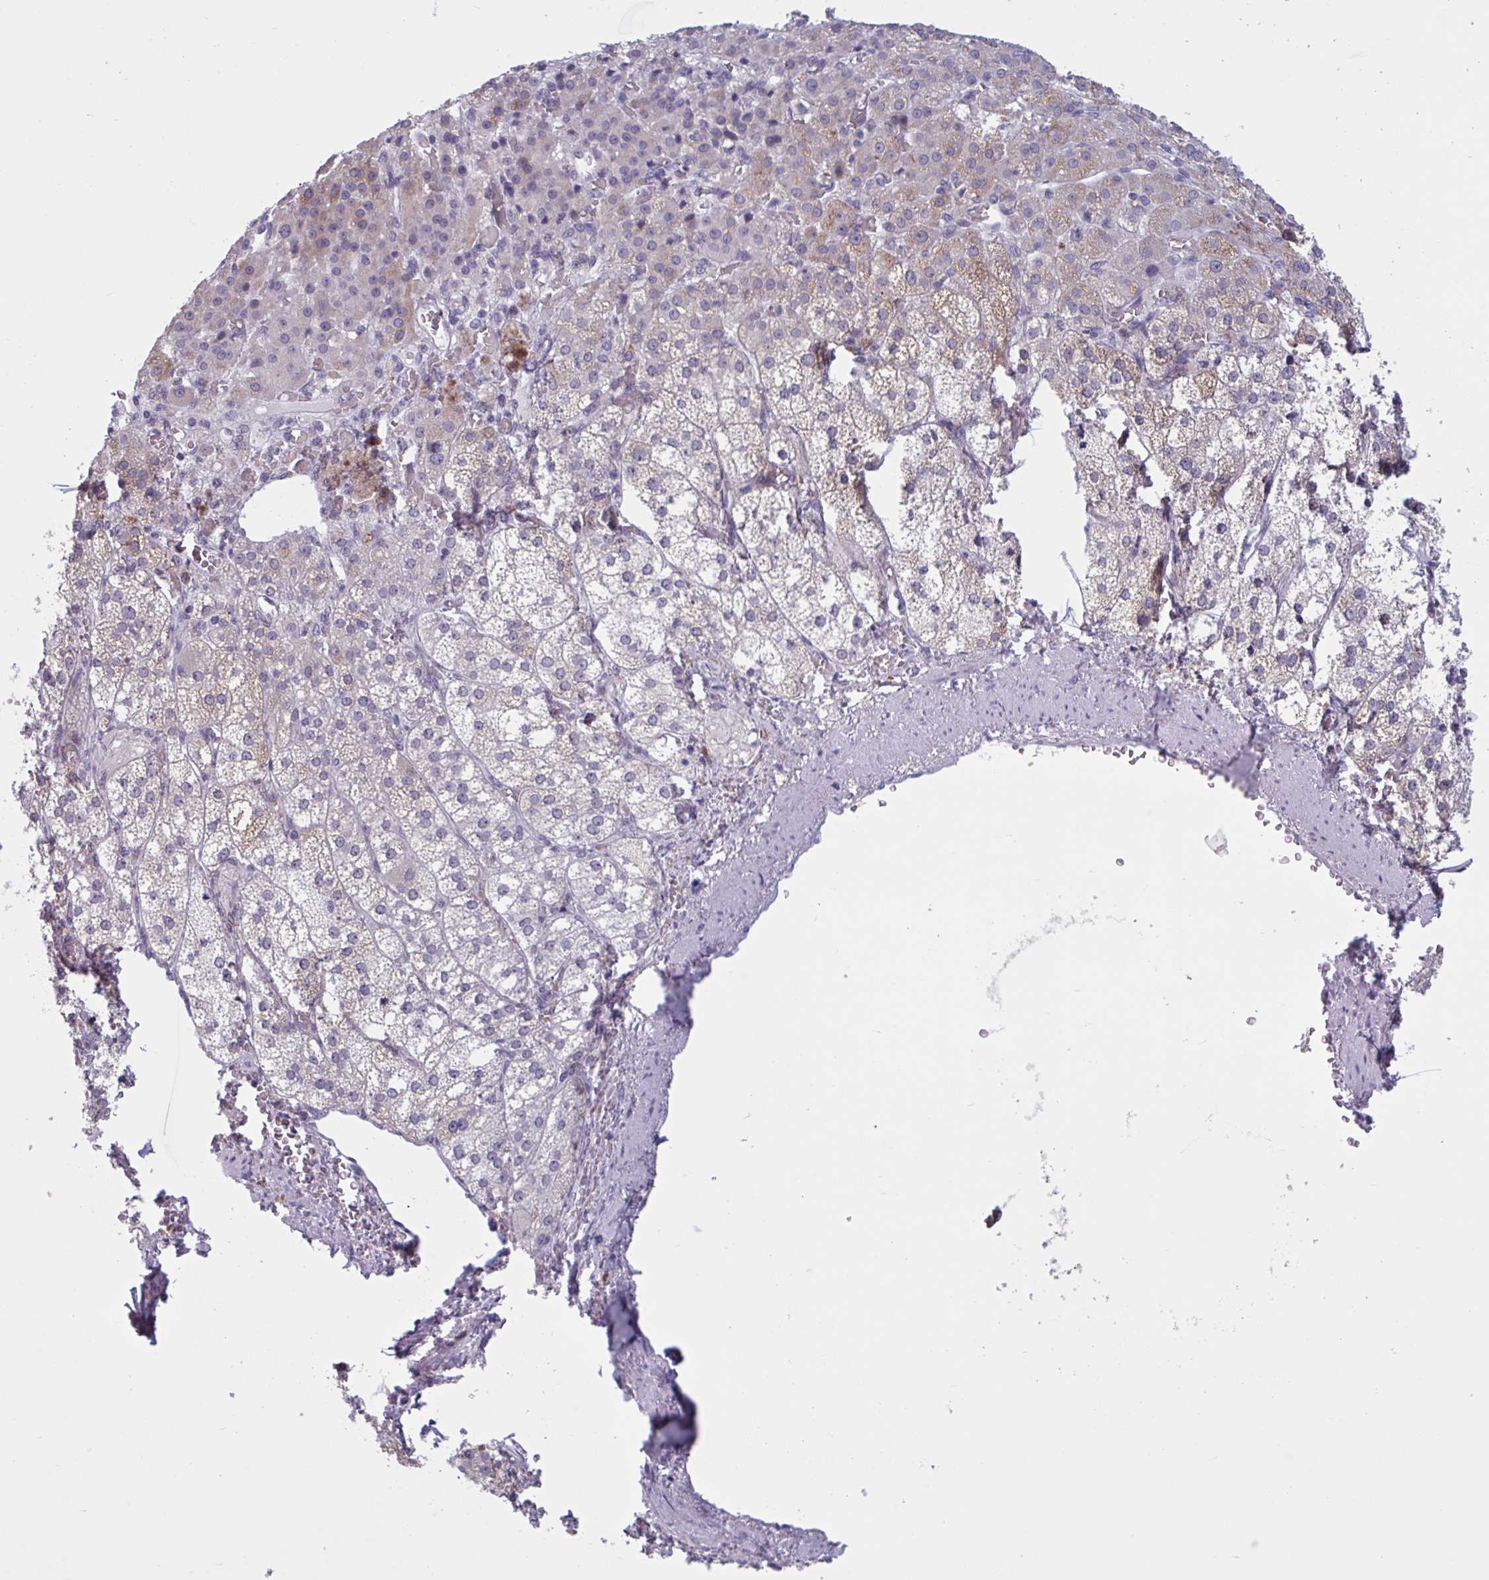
{"staining": {"intensity": "moderate", "quantity": "<25%", "location": "cytoplasmic/membranous"}, "tissue": "adrenal gland", "cell_type": "Glandular cells", "image_type": "normal", "snomed": [{"axis": "morphology", "description": "Normal tissue, NOS"}, {"axis": "topography", "description": "Adrenal gland"}], "caption": "Glandular cells reveal low levels of moderate cytoplasmic/membranous positivity in about <25% of cells in benign adrenal gland.", "gene": "HSD11B2", "patient": {"sex": "female", "age": 60}}